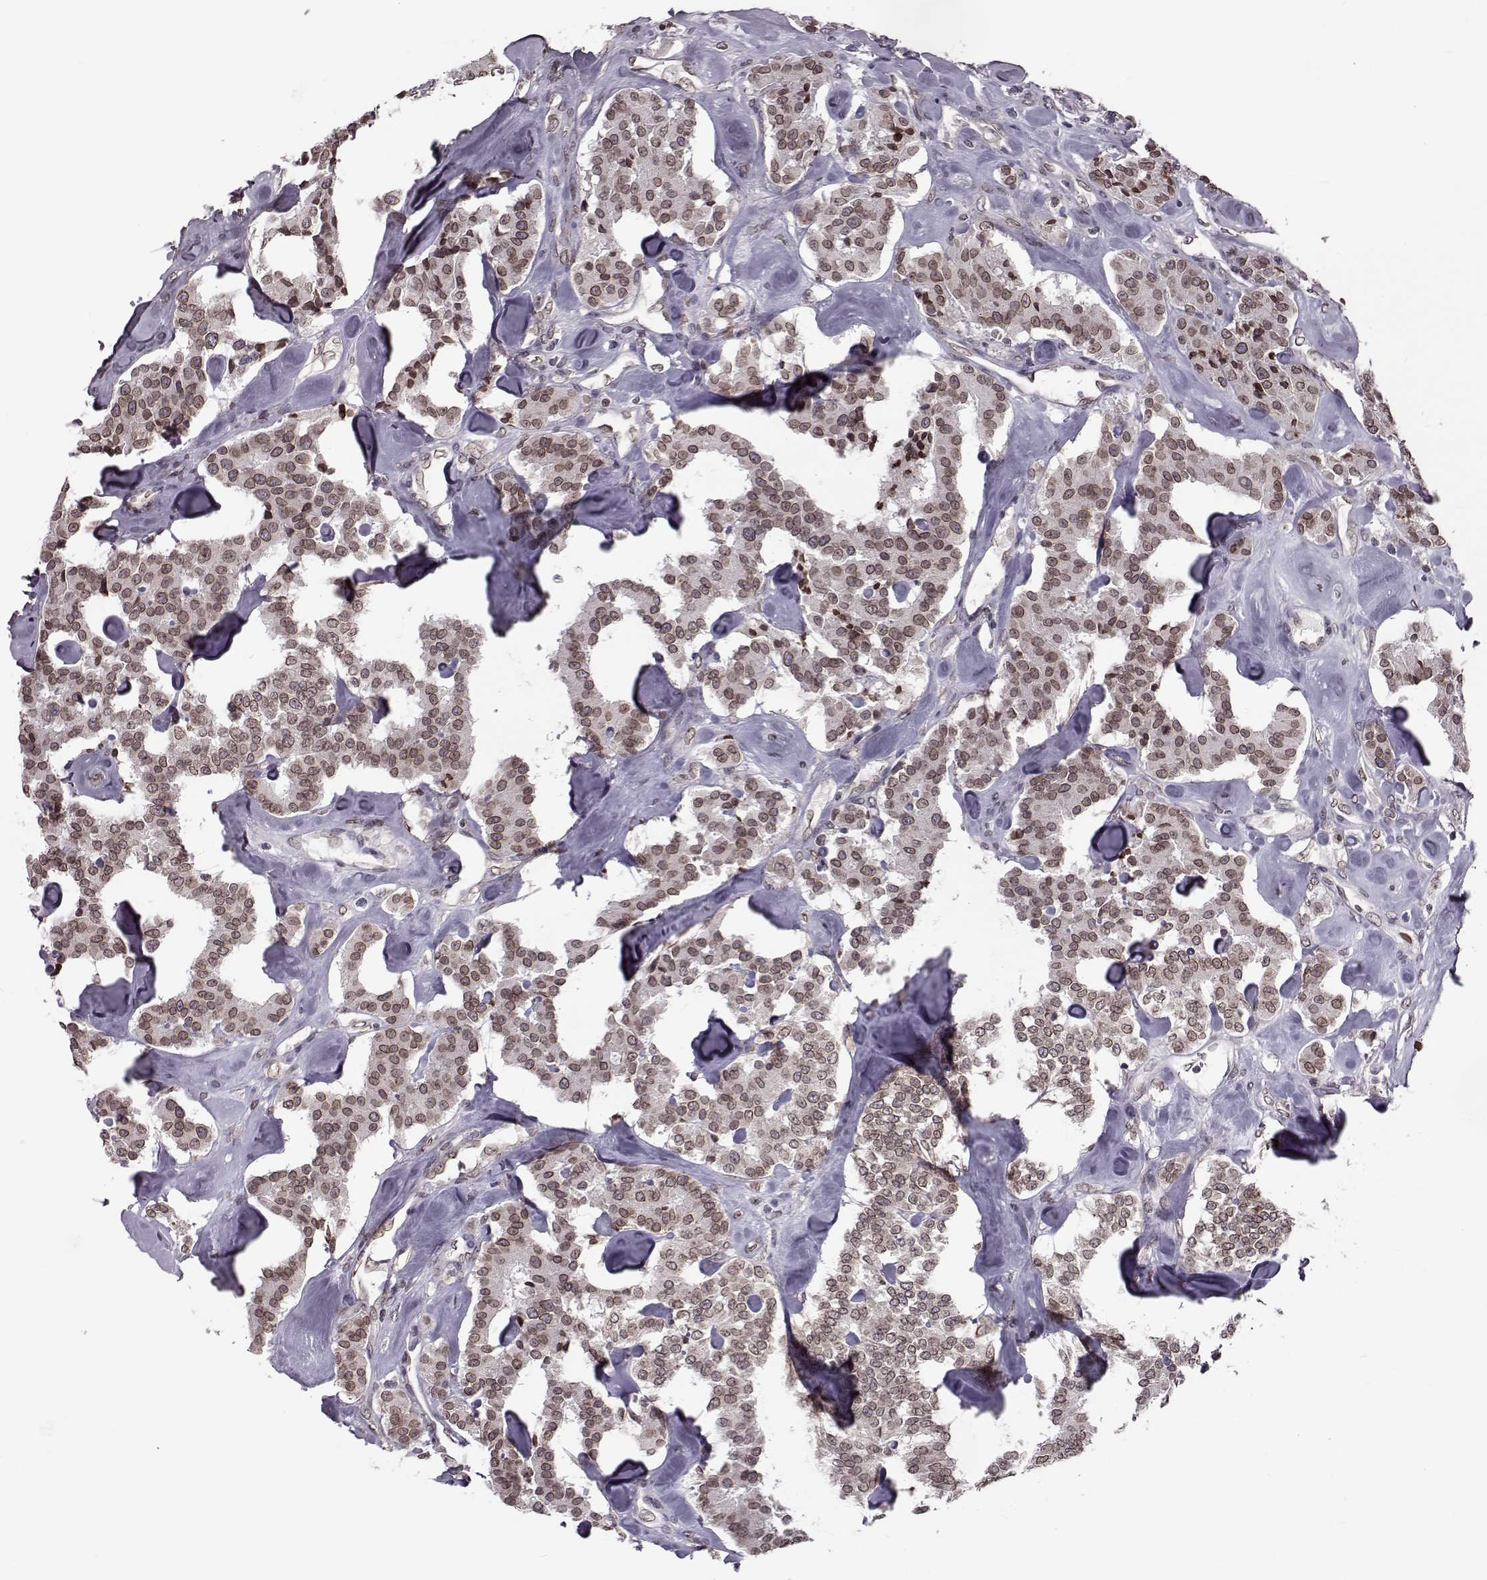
{"staining": {"intensity": "weak", "quantity": ">75%", "location": "cytoplasmic/membranous,nuclear"}, "tissue": "carcinoid", "cell_type": "Tumor cells", "image_type": "cancer", "snomed": [{"axis": "morphology", "description": "Carcinoid, malignant, NOS"}, {"axis": "topography", "description": "Pancreas"}], "caption": "There is low levels of weak cytoplasmic/membranous and nuclear expression in tumor cells of carcinoid, as demonstrated by immunohistochemical staining (brown color).", "gene": "NUP37", "patient": {"sex": "male", "age": 41}}